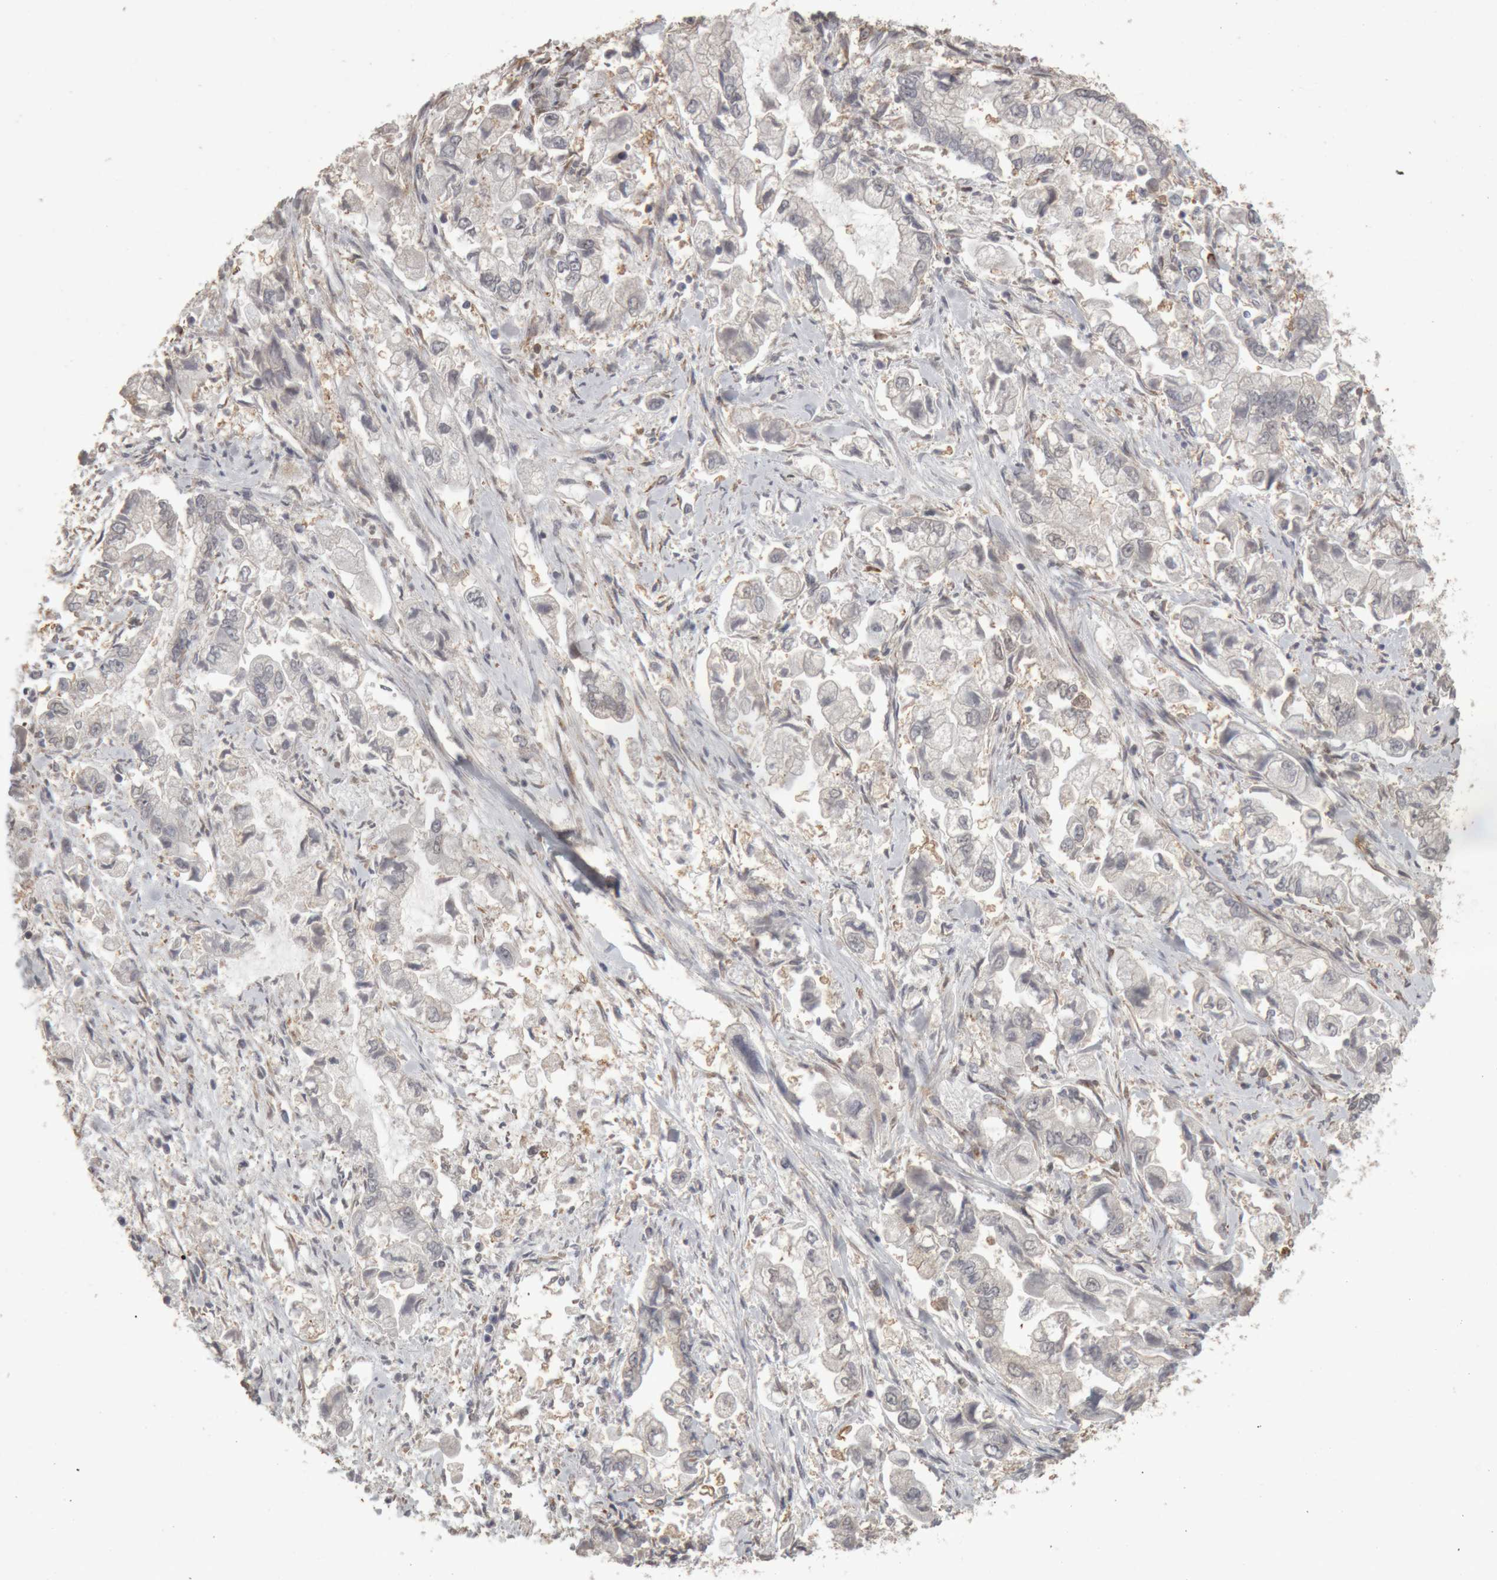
{"staining": {"intensity": "negative", "quantity": "none", "location": "none"}, "tissue": "stomach cancer", "cell_type": "Tumor cells", "image_type": "cancer", "snomed": [{"axis": "morphology", "description": "Normal tissue, NOS"}, {"axis": "morphology", "description": "Adenocarcinoma, NOS"}, {"axis": "topography", "description": "Stomach"}], "caption": "The IHC image has no significant expression in tumor cells of stomach cancer tissue.", "gene": "MEP1A", "patient": {"sex": "male", "age": 62}}